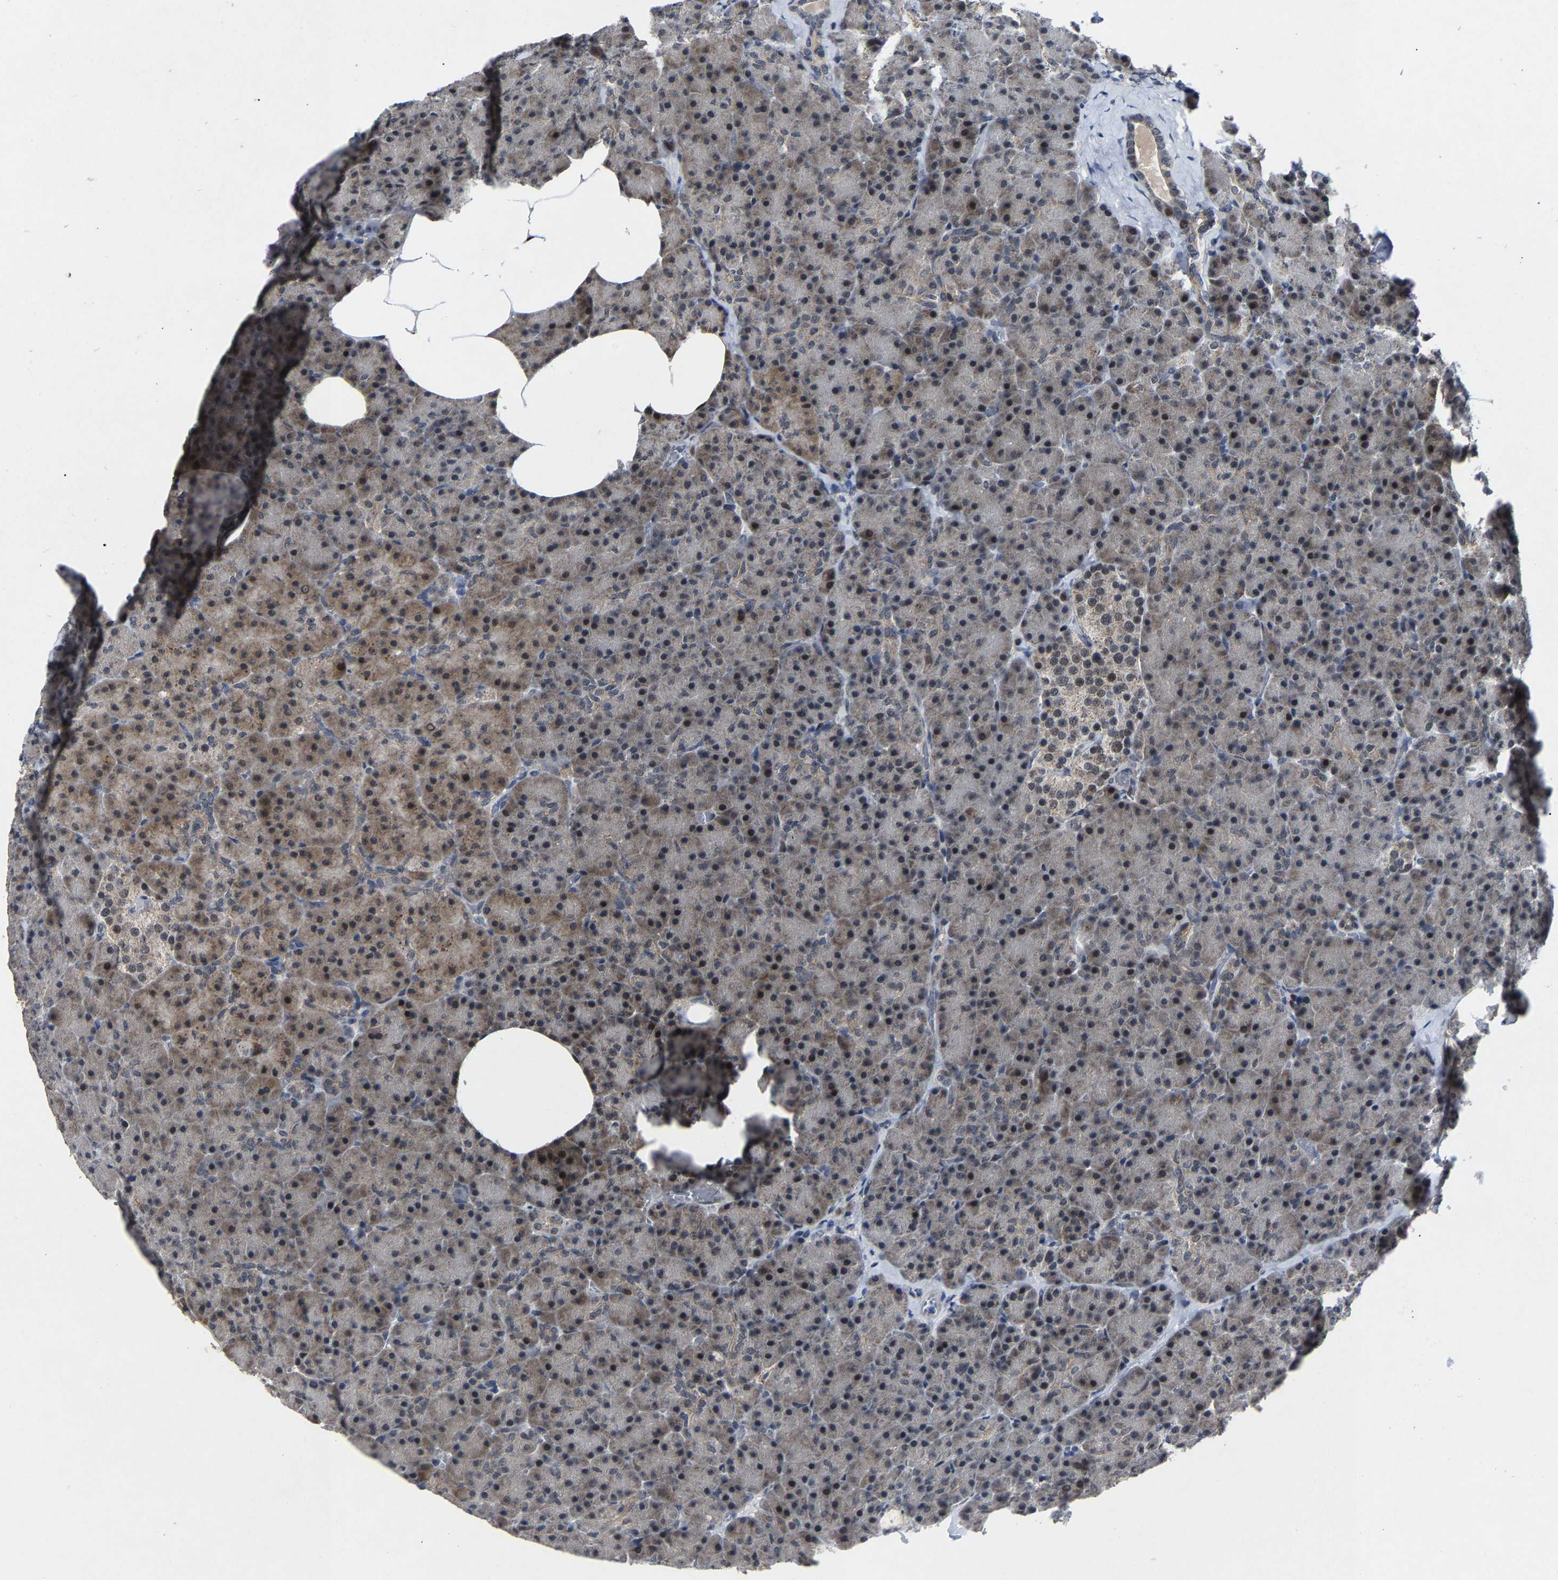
{"staining": {"intensity": "moderate", "quantity": ">75%", "location": "nuclear"}, "tissue": "pancreas", "cell_type": "Exocrine glandular cells", "image_type": "normal", "snomed": [{"axis": "morphology", "description": "Normal tissue, NOS"}, {"axis": "morphology", "description": "Carcinoid, malignant, NOS"}, {"axis": "topography", "description": "Pancreas"}], "caption": "A brown stain highlights moderate nuclear positivity of a protein in exocrine glandular cells of benign pancreas. Immunohistochemistry (ihc) stains the protein of interest in brown and the nuclei are stained blue.", "gene": "LSM8", "patient": {"sex": "female", "age": 35}}